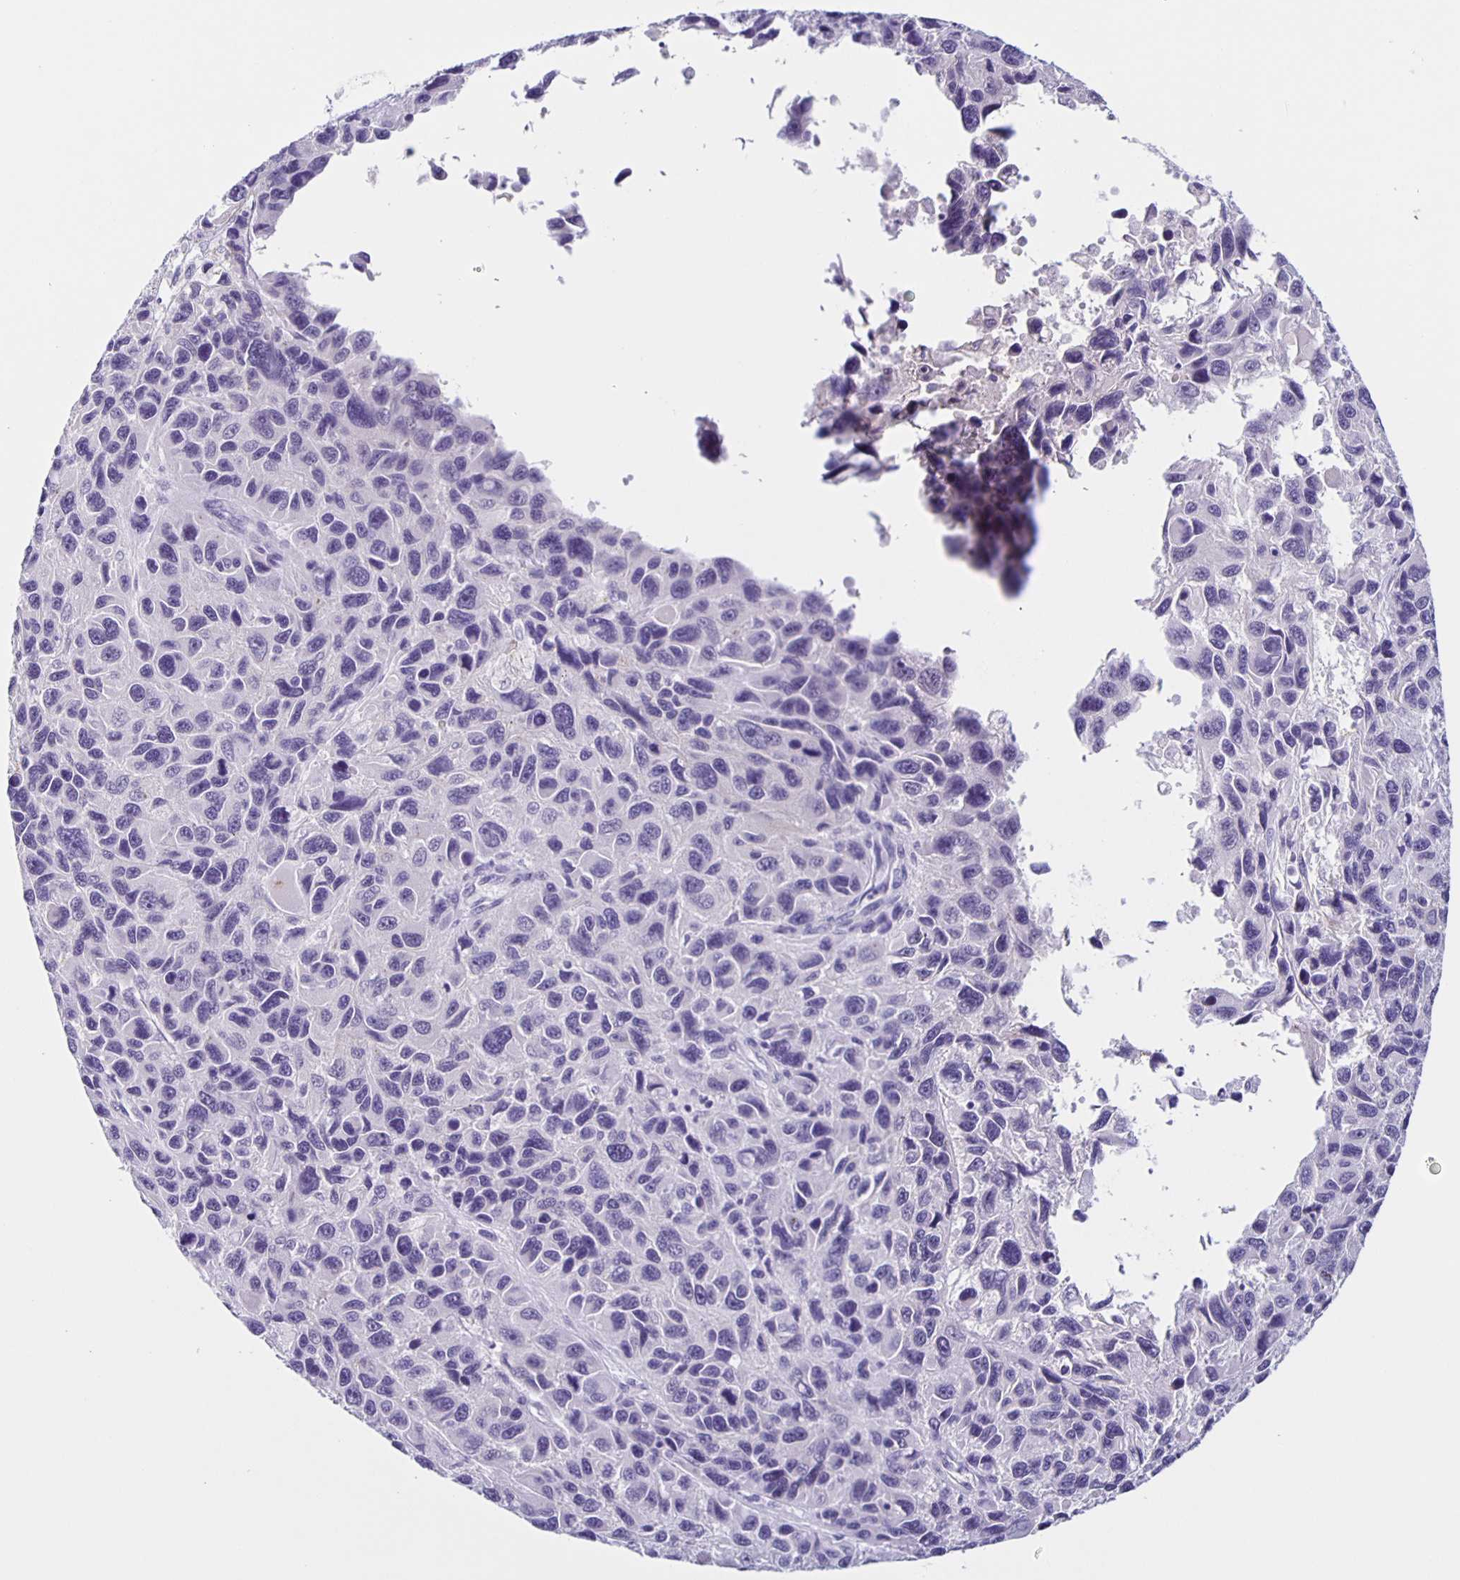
{"staining": {"intensity": "negative", "quantity": "none", "location": "none"}, "tissue": "melanoma", "cell_type": "Tumor cells", "image_type": "cancer", "snomed": [{"axis": "morphology", "description": "Malignant melanoma, NOS"}, {"axis": "topography", "description": "Skin"}], "caption": "A high-resolution micrograph shows IHC staining of malignant melanoma, which shows no significant positivity in tumor cells.", "gene": "SLC12A3", "patient": {"sex": "male", "age": 53}}